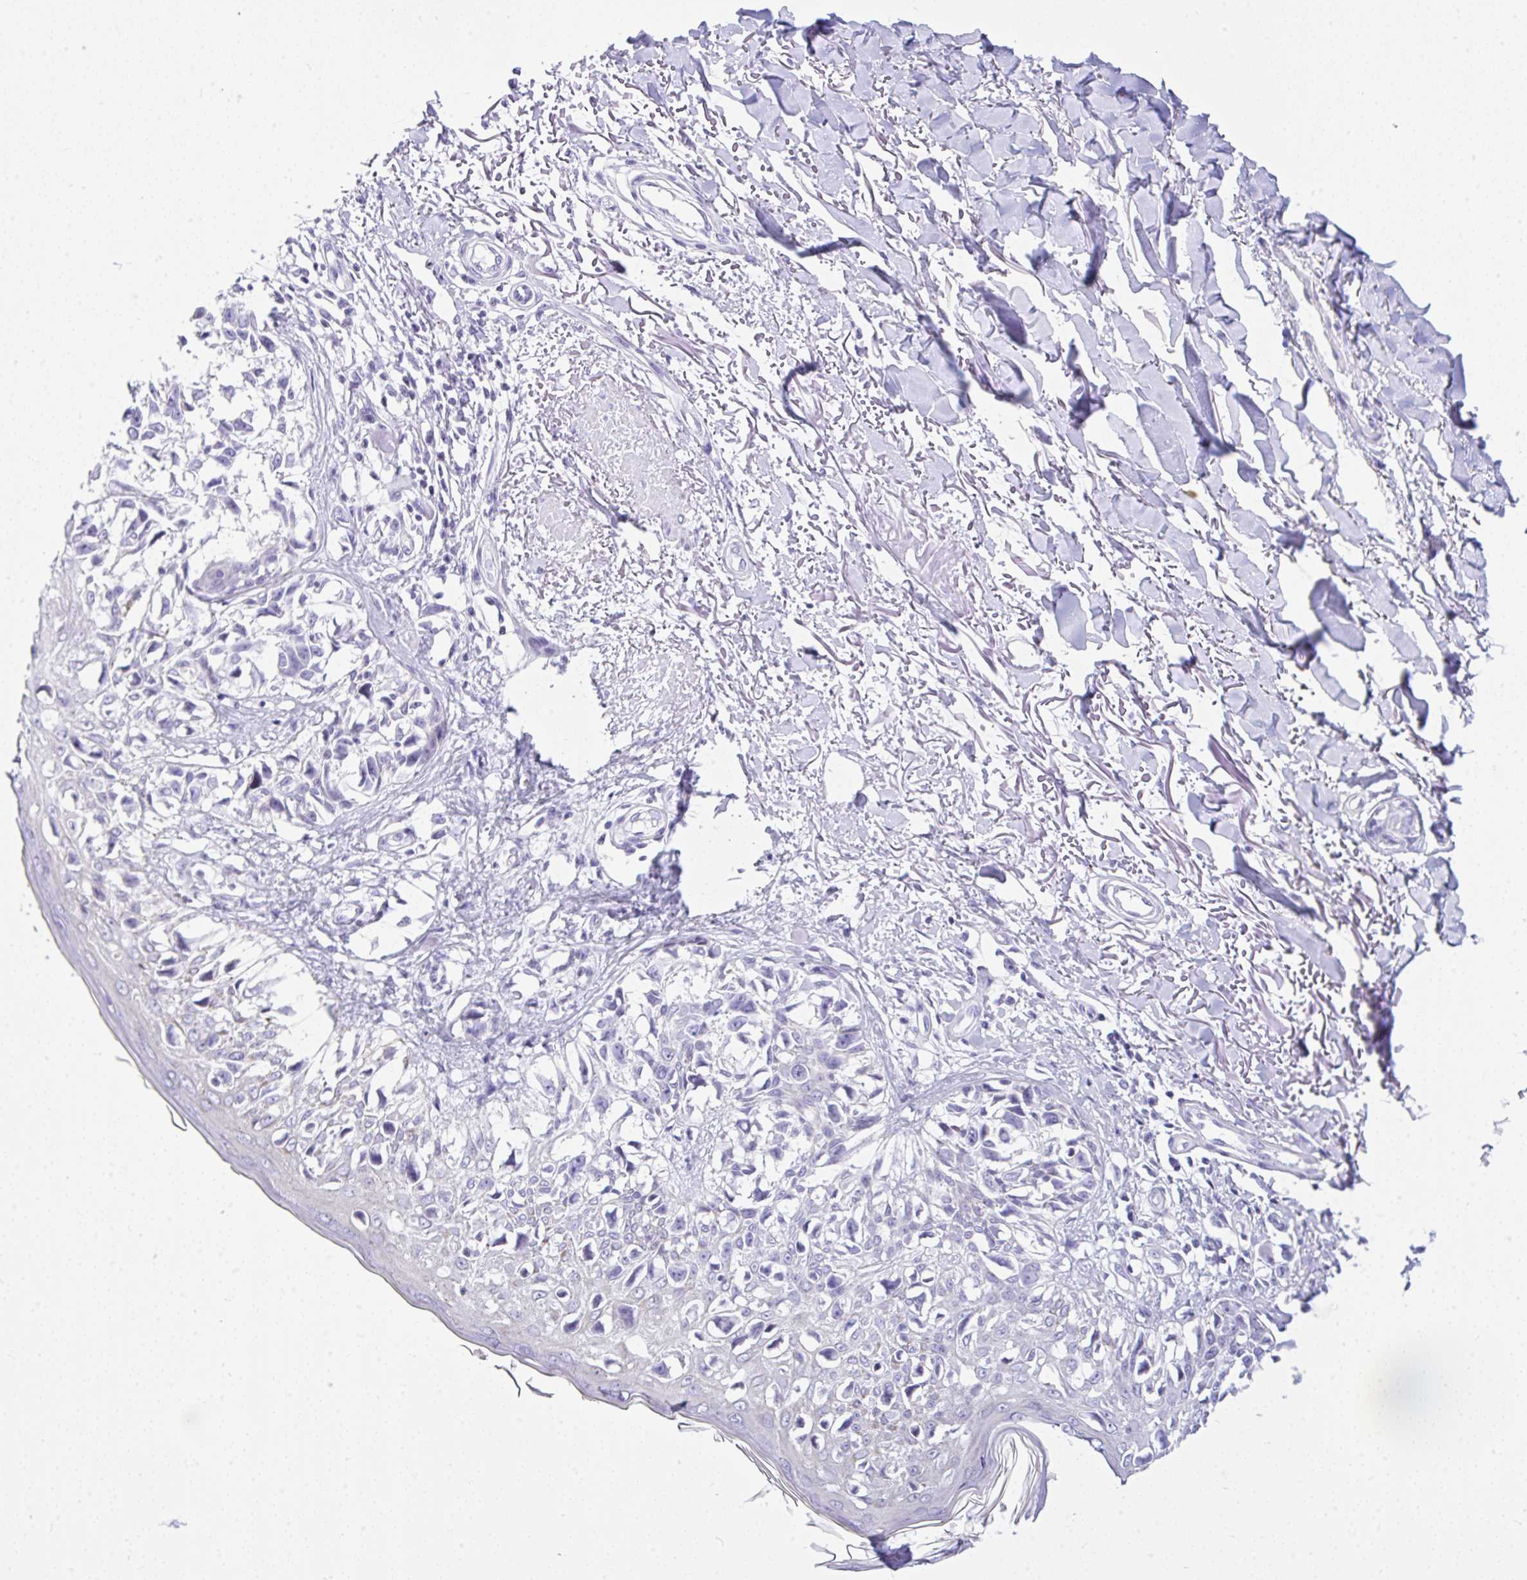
{"staining": {"intensity": "negative", "quantity": "none", "location": "none"}, "tissue": "melanoma", "cell_type": "Tumor cells", "image_type": "cancer", "snomed": [{"axis": "morphology", "description": "Malignant melanoma, NOS"}, {"axis": "topography", "description": "Skin"}], "caption": "High magnification brightfield microscopy of malignant melanoma stained with DAB (3,3'-diaminobenzidine) (brown) and counterstained with hematoxylin (blue): tumor cells show no significant expression. (Stains: DAB (3,3'-diaminobenzidine) IHC with hematoxylin counter stain, Microscopy: brightfield microscopy at high magnification).", "gene": "KRT27", "patient": {"sex": "male", "age": 73}}